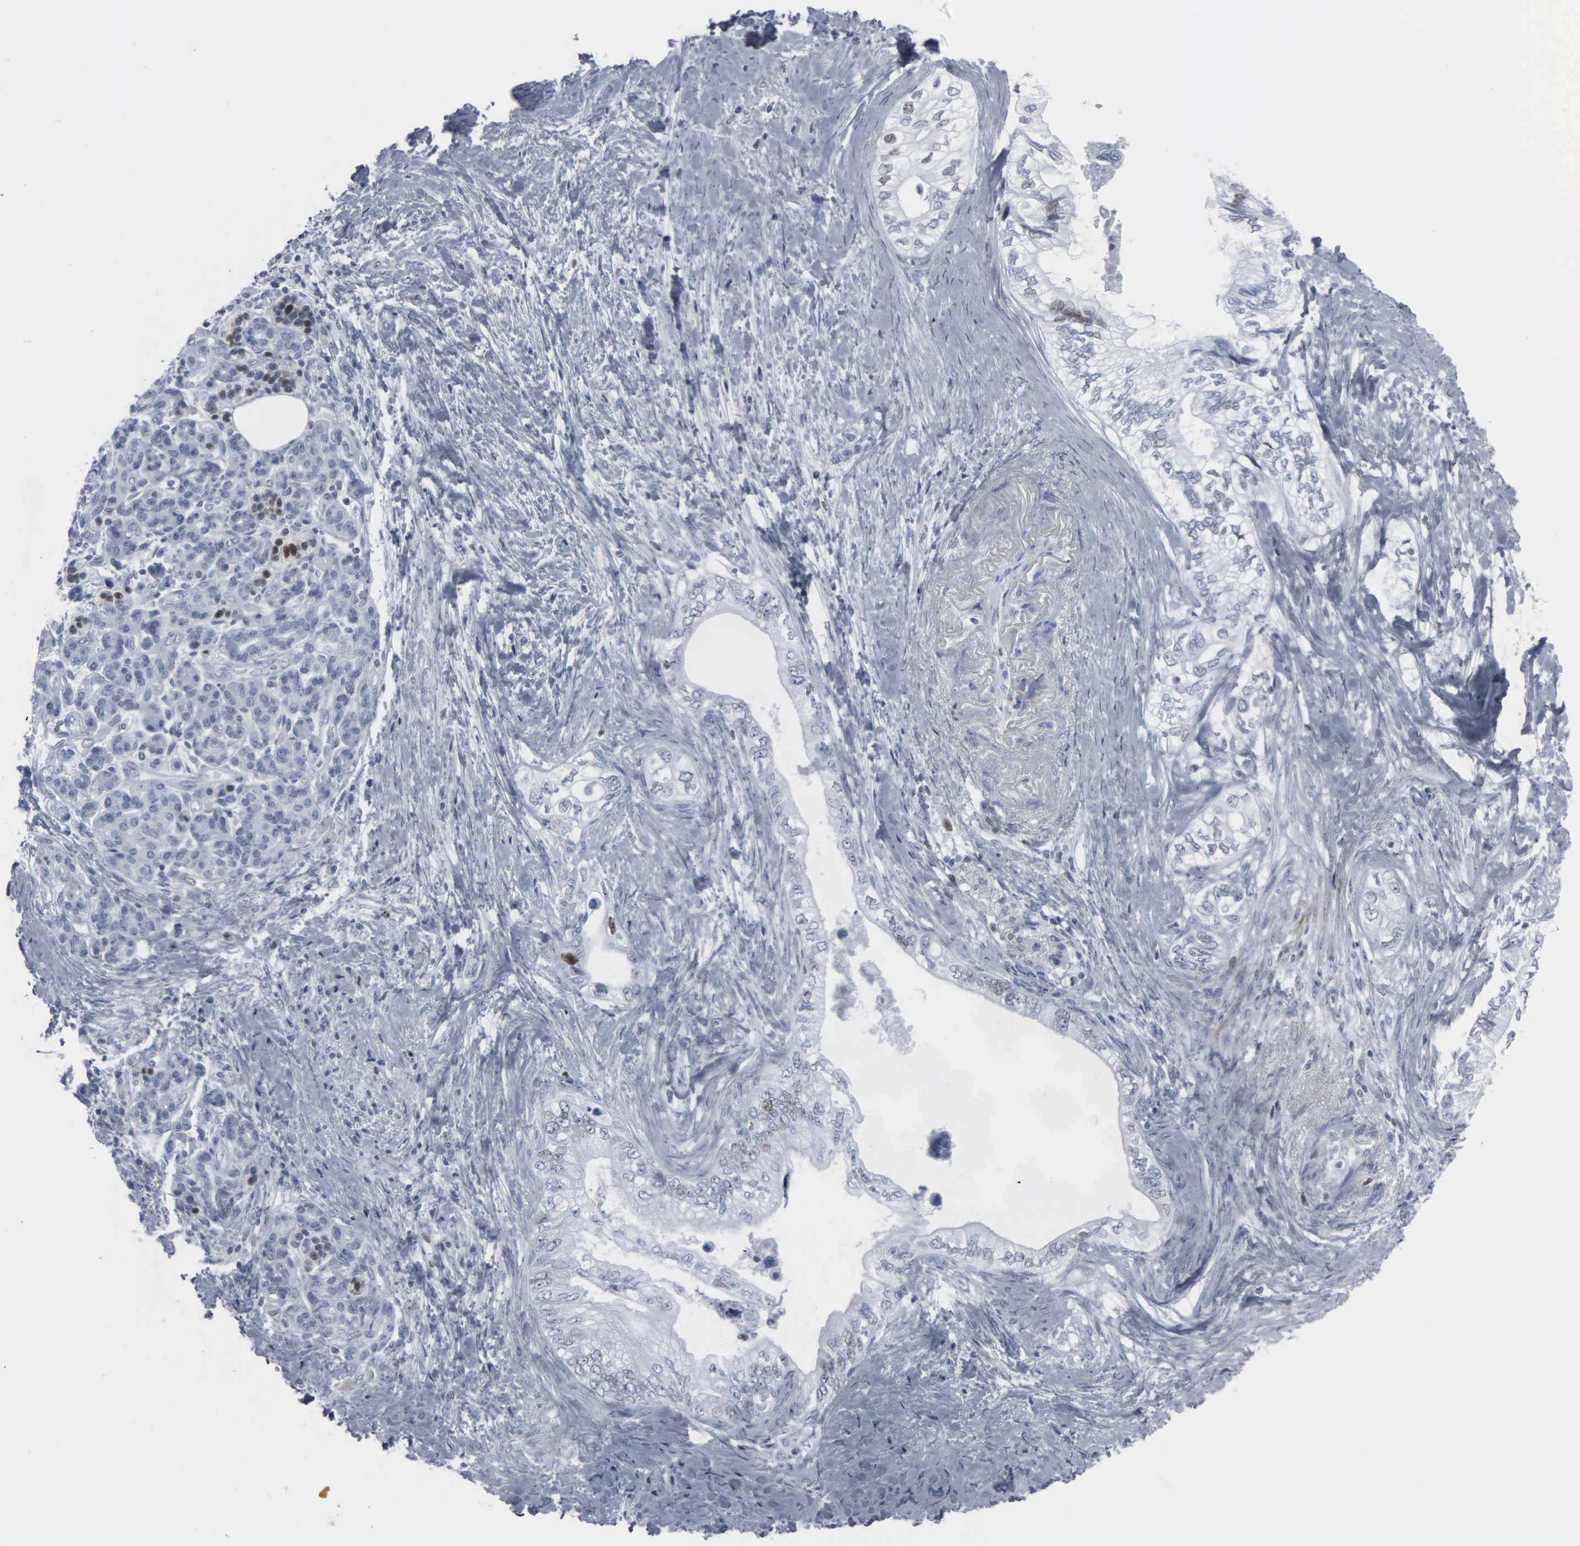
{"staining": {"intensity": "moderate", "quantity": "<25%", "location": "nuclear"}, "tissue": "pancreatic cancer", "cell_type": "Tumor cells", "image_type": "cancer", "snomed": [{"axis": "morphology", "description": "Adenocarcinoma, NOS"}, {"axis": "topography", "description": "Pancreas"}], "caption": "A micrograph showing moderate nuclear positivity in approximately <25% of tumor cells in adenocarcinoma (pancreatic), as visualized by brown immunohistochemical staining.", "gene": "CCND3", "patient": {"sex": "female", "age": 66}}